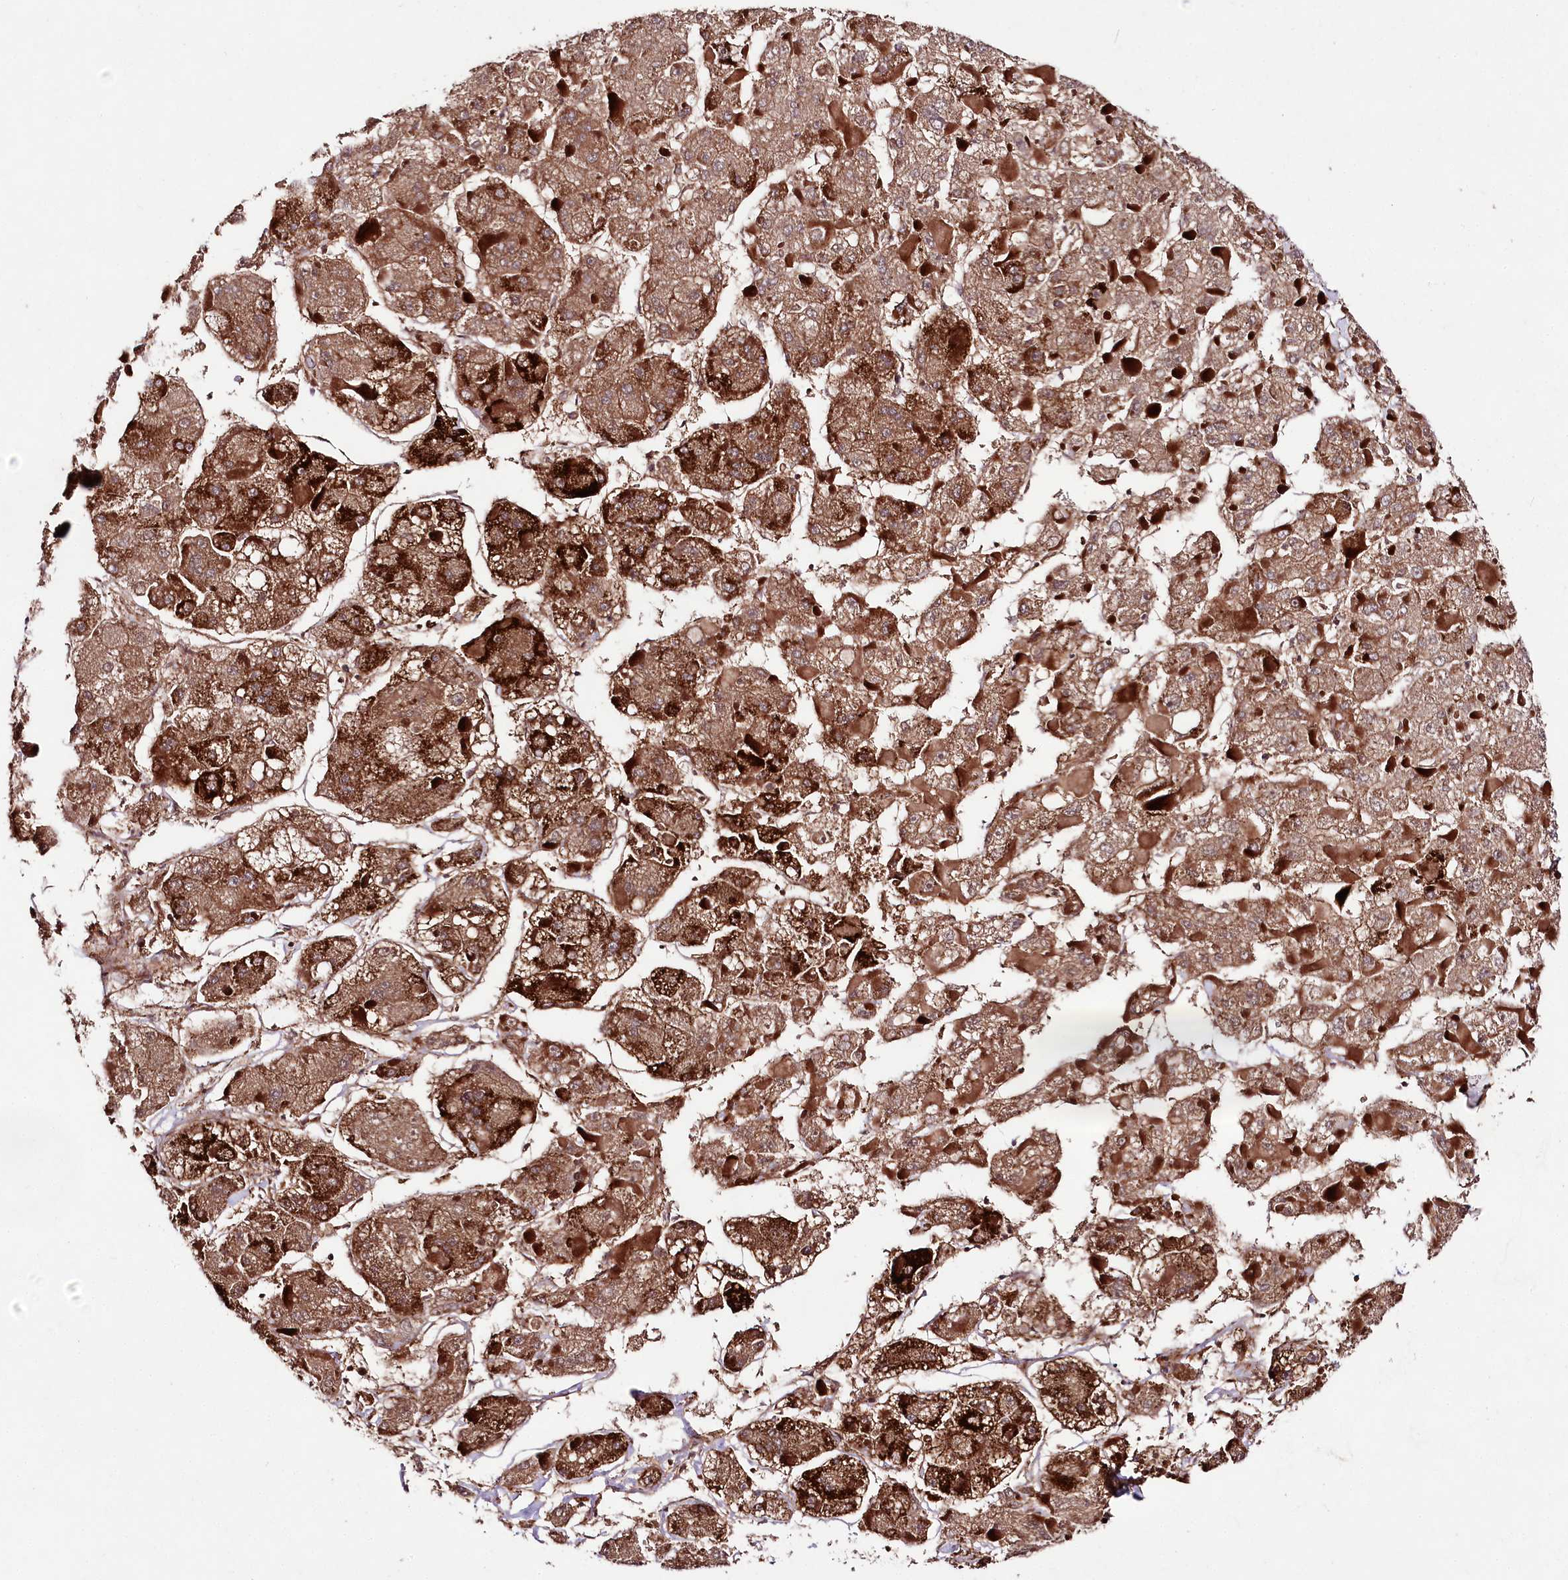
{"staining": {"intensity": "strong", "quantity": "25%-75%", "location": "cytoplasmic/membranous"}, "tissue": "liver cancer", "cell_type": "Tumor cells", "image_type": "cancer", "snomed": [{"axis": "morphology", "description": "Carcinoma, Hepatocellular, NOS"}, {"axis": "topography", "description": "Liver"}], "caption": "Strong cytoplasmic/membranous staining for a protein is present in approximately 25%-75% of tumor cells of liver cancer (hepatocellular carcinoma) using immunohistochemistry (IHC).", "gene": "PHLDB1", "patient": {"sex": "female", "age": 73}}